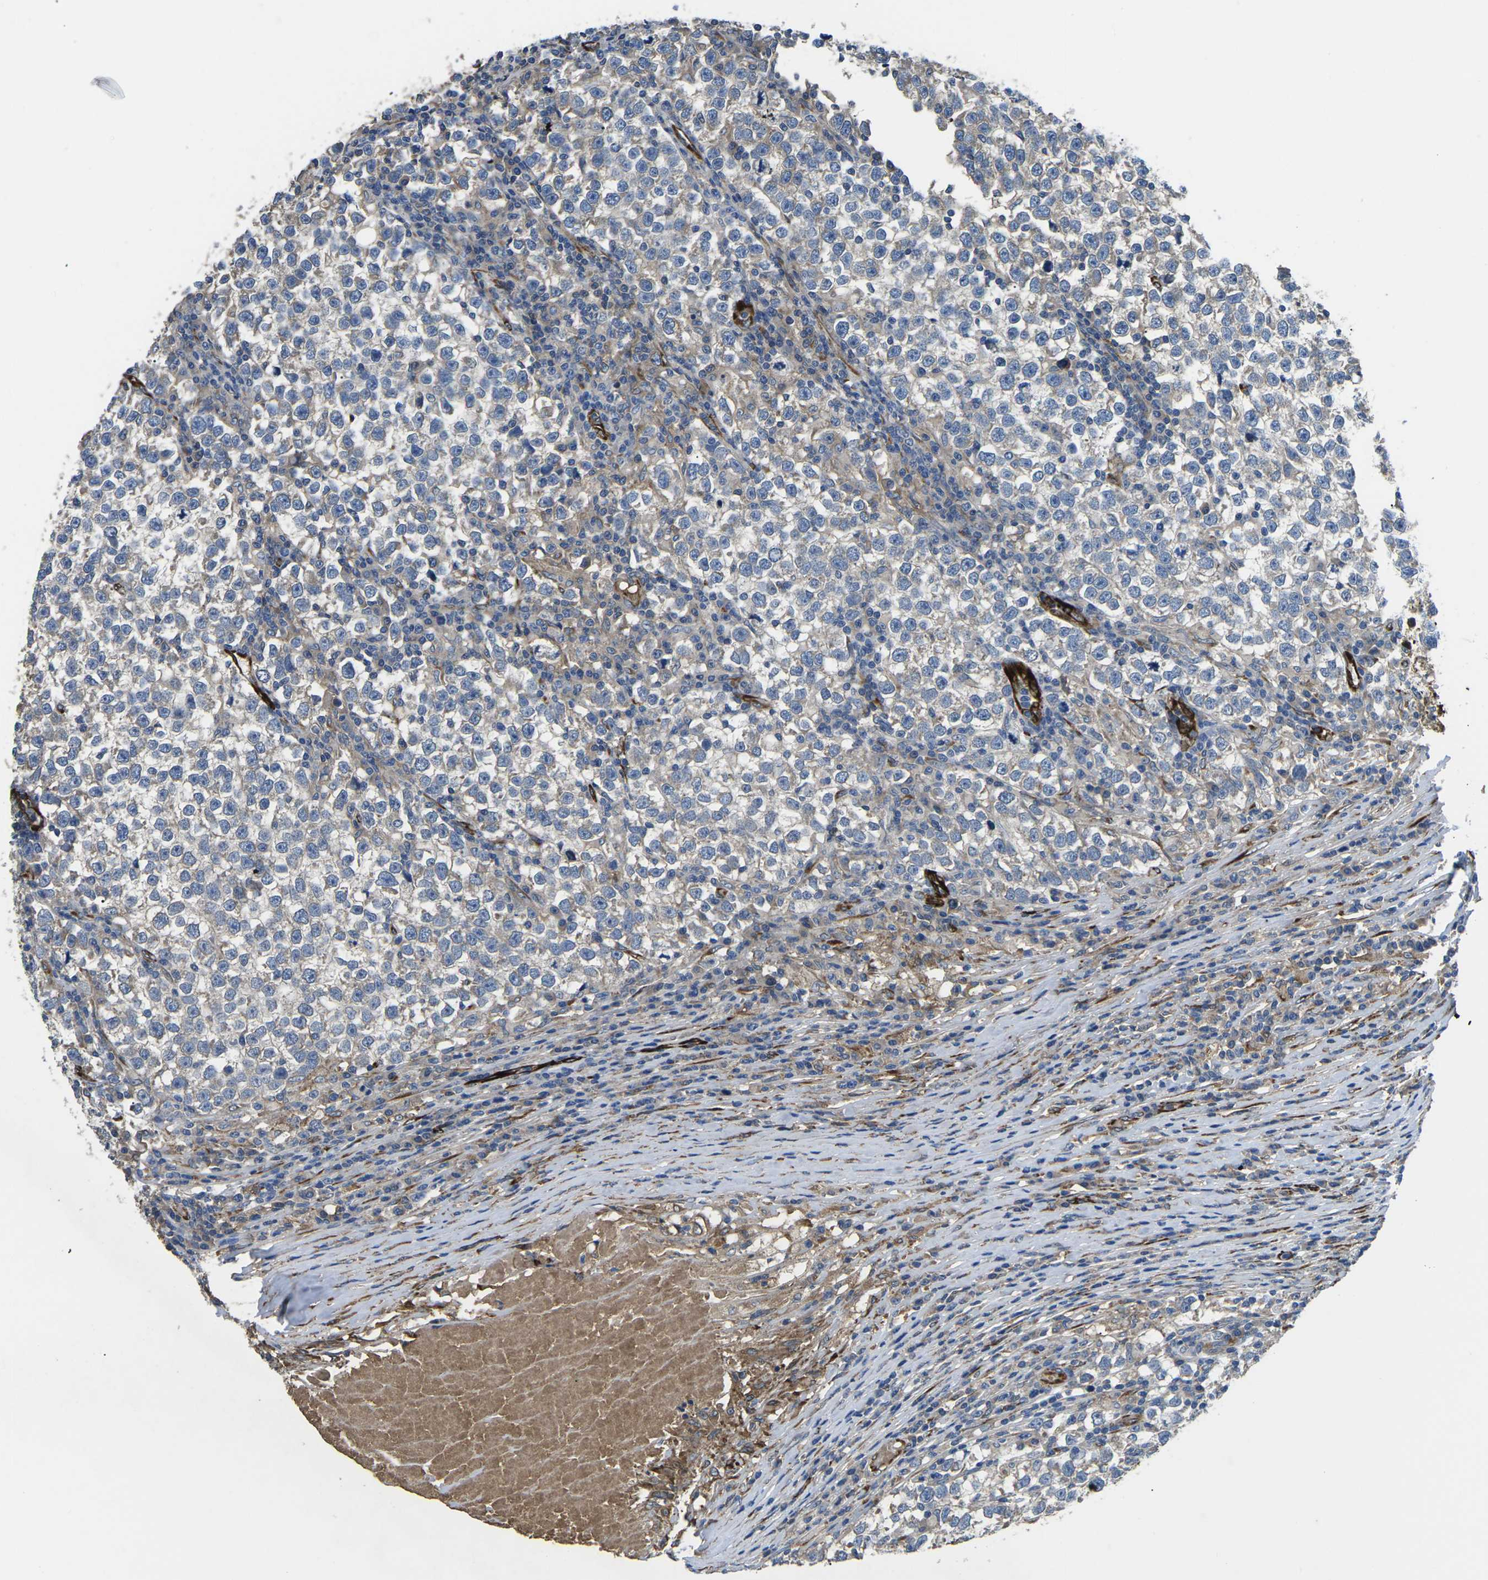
{"staining": {"intensity": "negative", "quantity": "none", "location": "none"}, "tissue": "testis cancer", "cell_type": "Tumor cells", "image_type": "cancer", "snomed": [{"axis": "morphology", "description": "Normal tissue, NOS"}, {"axis": "morphology", "description": "Seminoma, NOS"}, {"axis": "topography", "description": "Testis"}], "caption": "An image of testis cancer stained for a protein demonstrates no brown staining in tumor cells.", "gene": "PDZD8", "patient": {"sex": "male", "age": 43}}